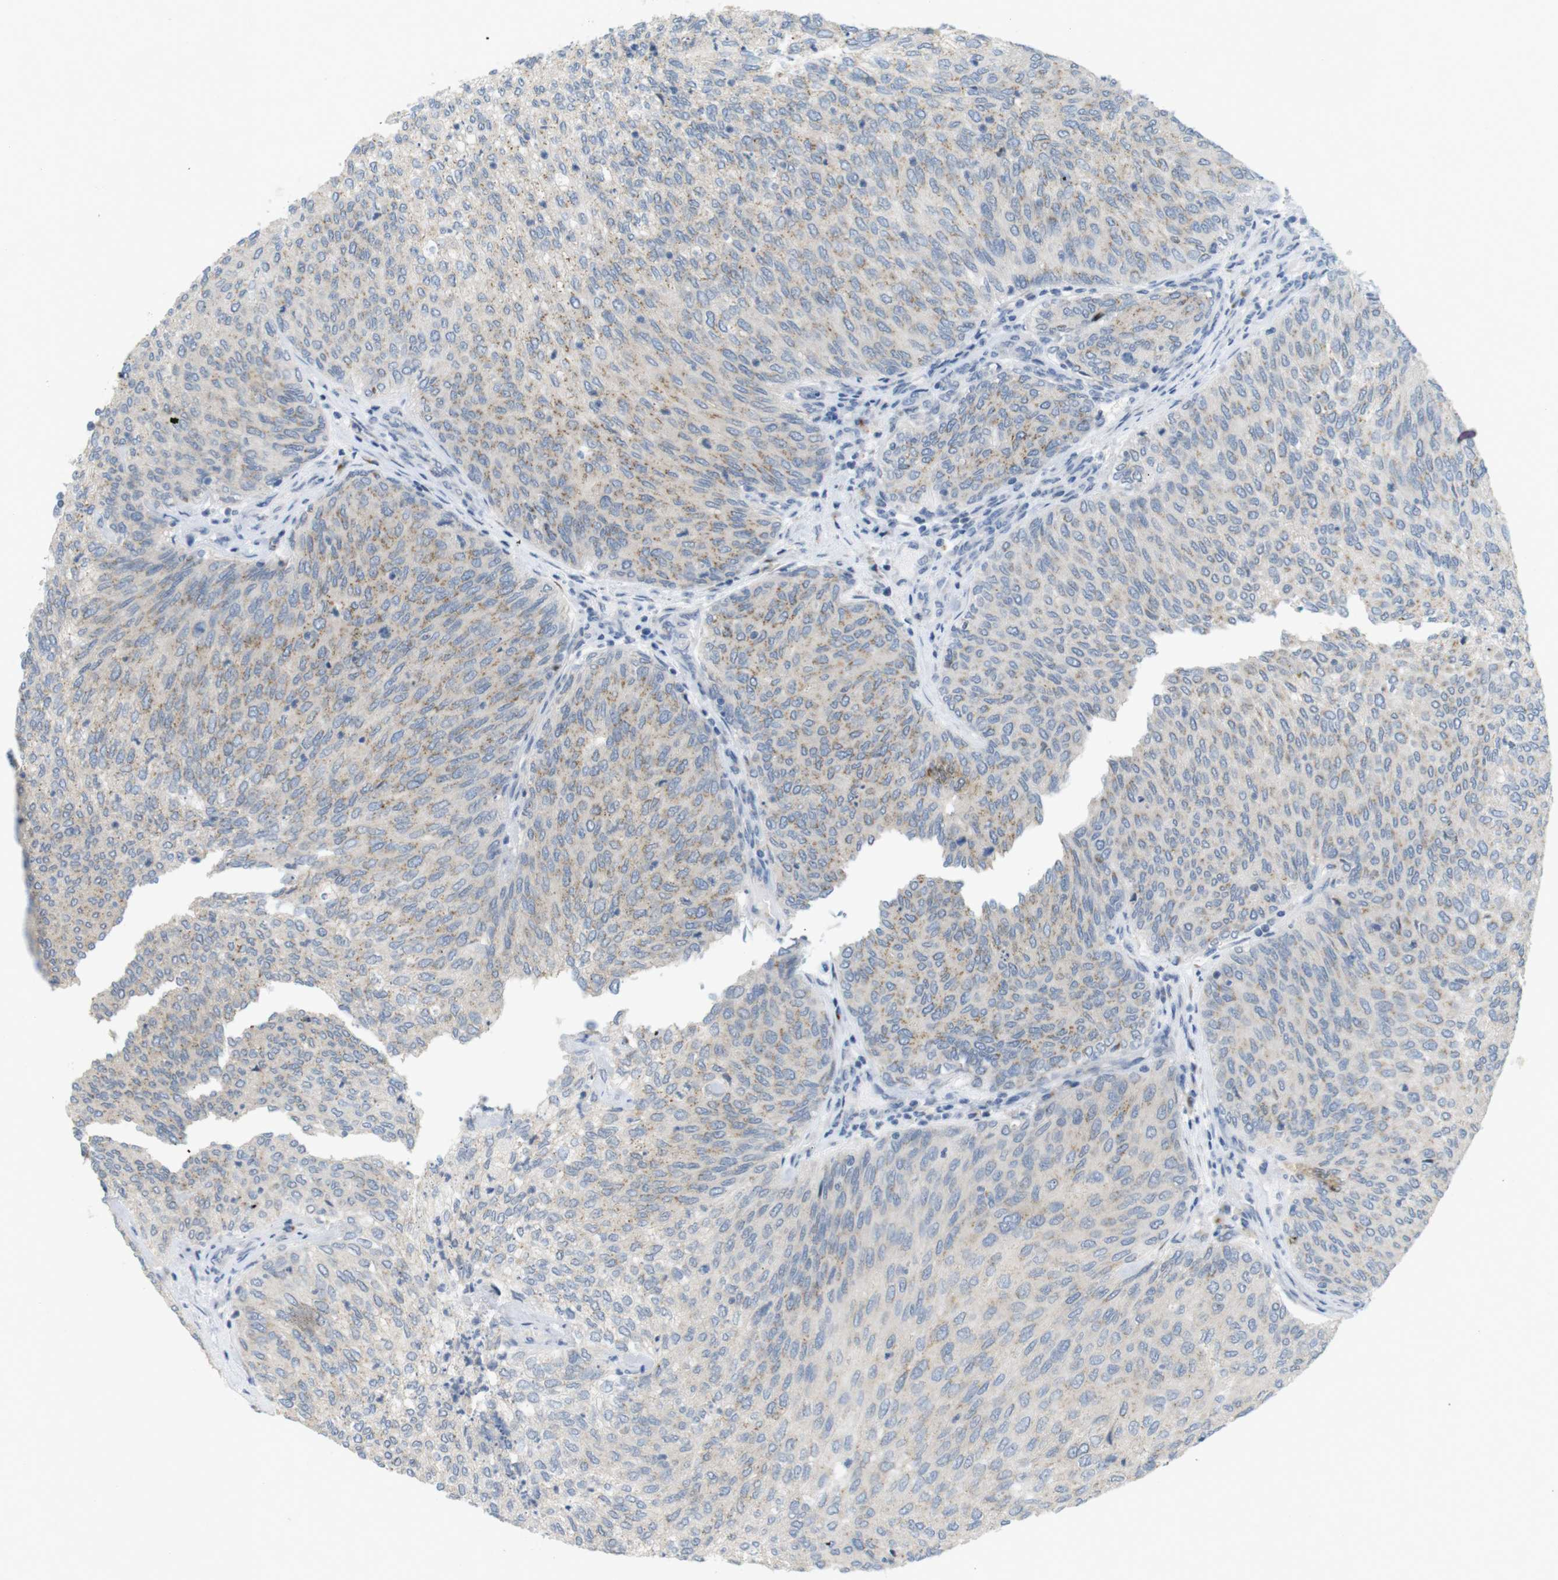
{"staining": {"intensity": "weak", "quantity": ">75%", "location": "cytoplasmic/membranous"}, "tissue": "urothelial cancer", "cell_type": "Tumor cells", "image_type": "cancer", "snomed": [{"axis": "morphology", "description": "Urothelial carcinoma, Low grade"}, {"axis": "topography", "description": "Urinary bladder"}], "caption": "Immunohistochemical staining of low-grade urothelial carcinoma exhibits low levels of weak cytoplasmic/membranous protein positivity in approximately >75% of tumor cells.", "gene": "YIPF3", "patient": {"sex": "female", "age": 79}}